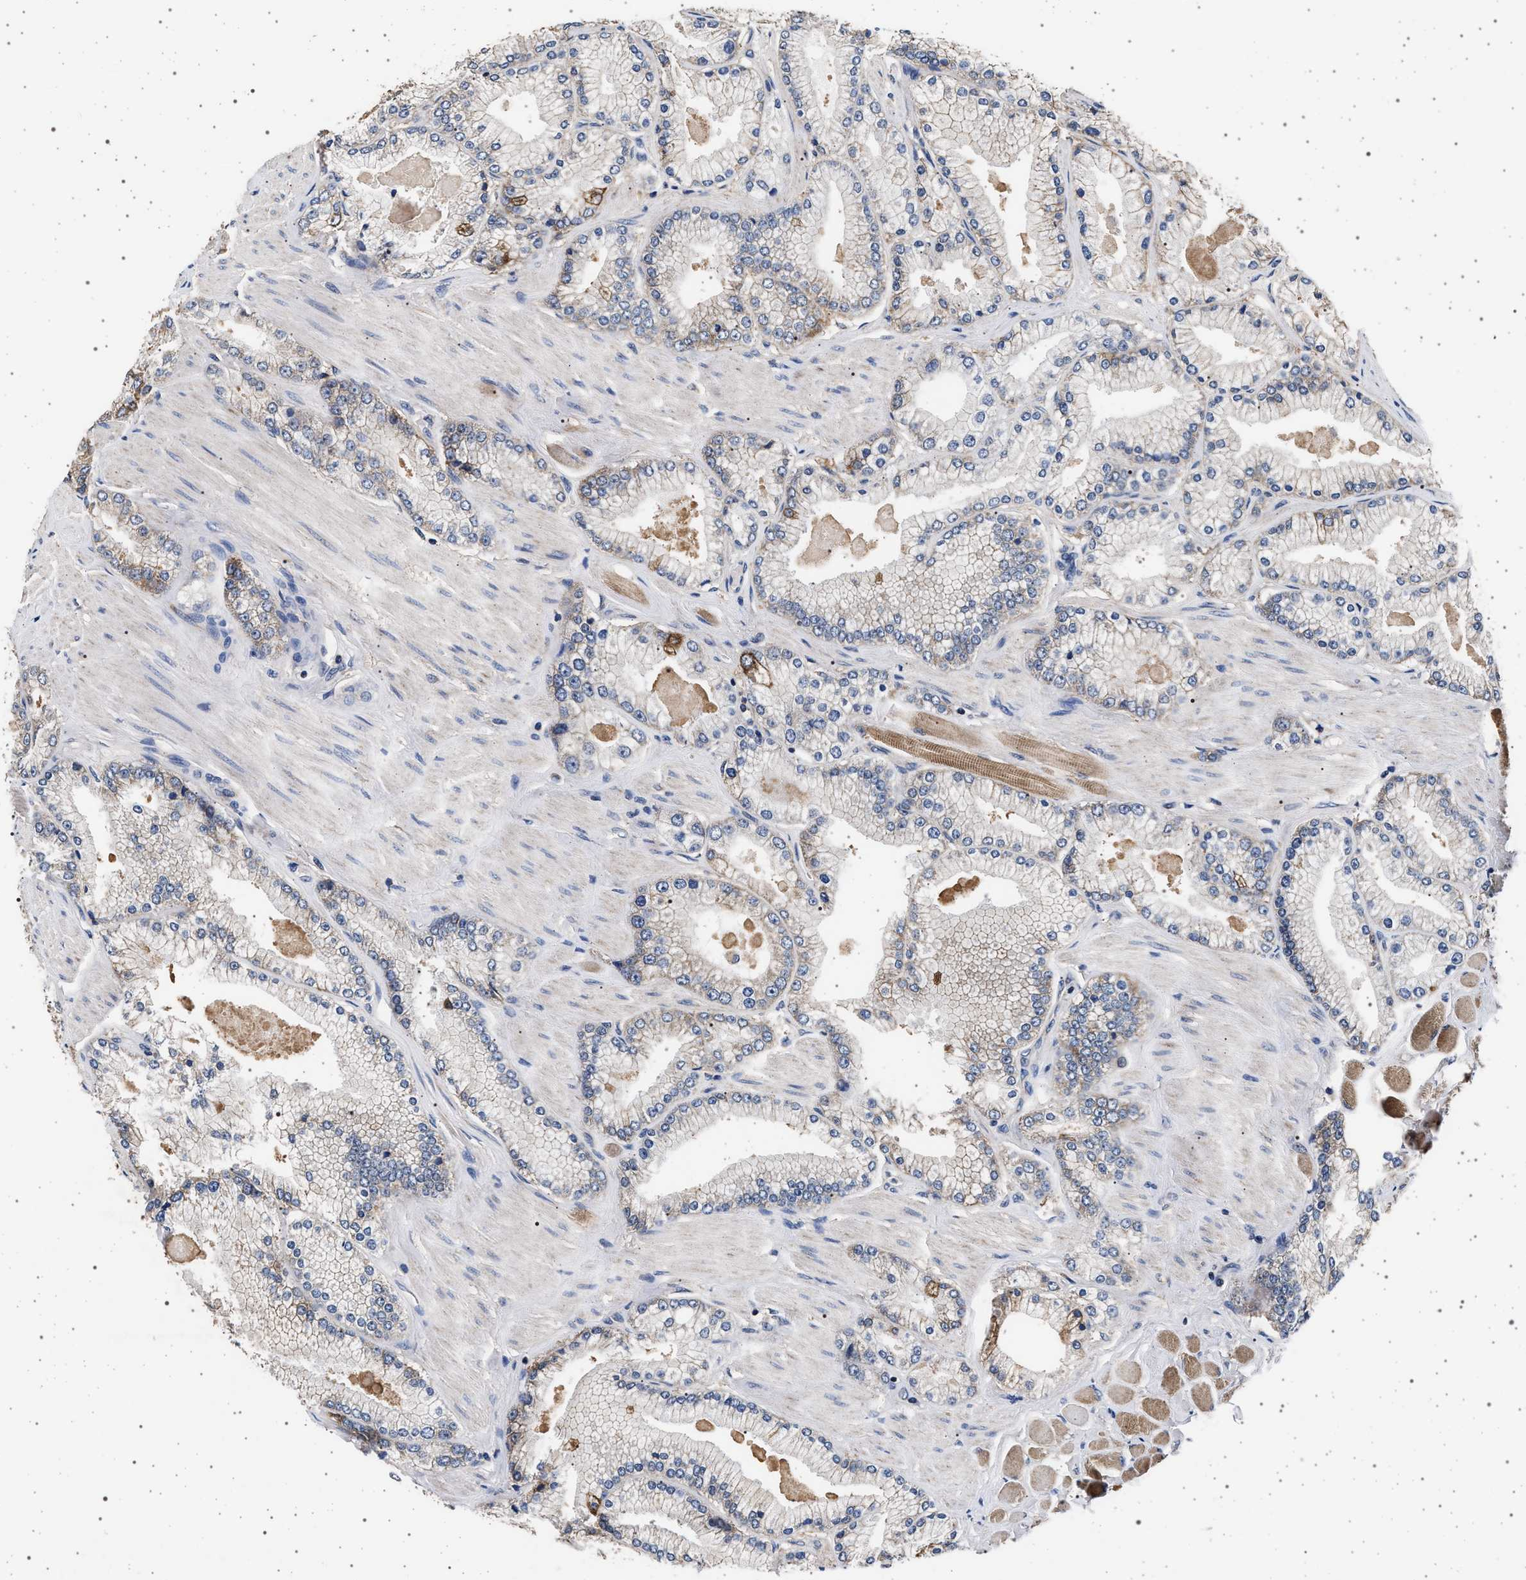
{"staining": {"intensity": "moderate", "quantity": "25%-75%", "location": "cytoplasmic/membranous"}, "tissue": "prostate cancer", "cell_type": "Tumor cells", "image_type": "cancer", "snomed": [{"axis": "morphology", "description": "Adenocarcinoma, High grade"}, {"axis": "topography", "description": "Prostate"}], "caption": "IHC micrograph of prostate adenocarcinoma (high-grade) stained for a protein (brown), which reveals medium levels of moderate cytoplasmic/membranous positivity in about 25%-75% of tumor cells.", "gene": "MAP3K2", "patient": {"sex": "male", "age": 50}}